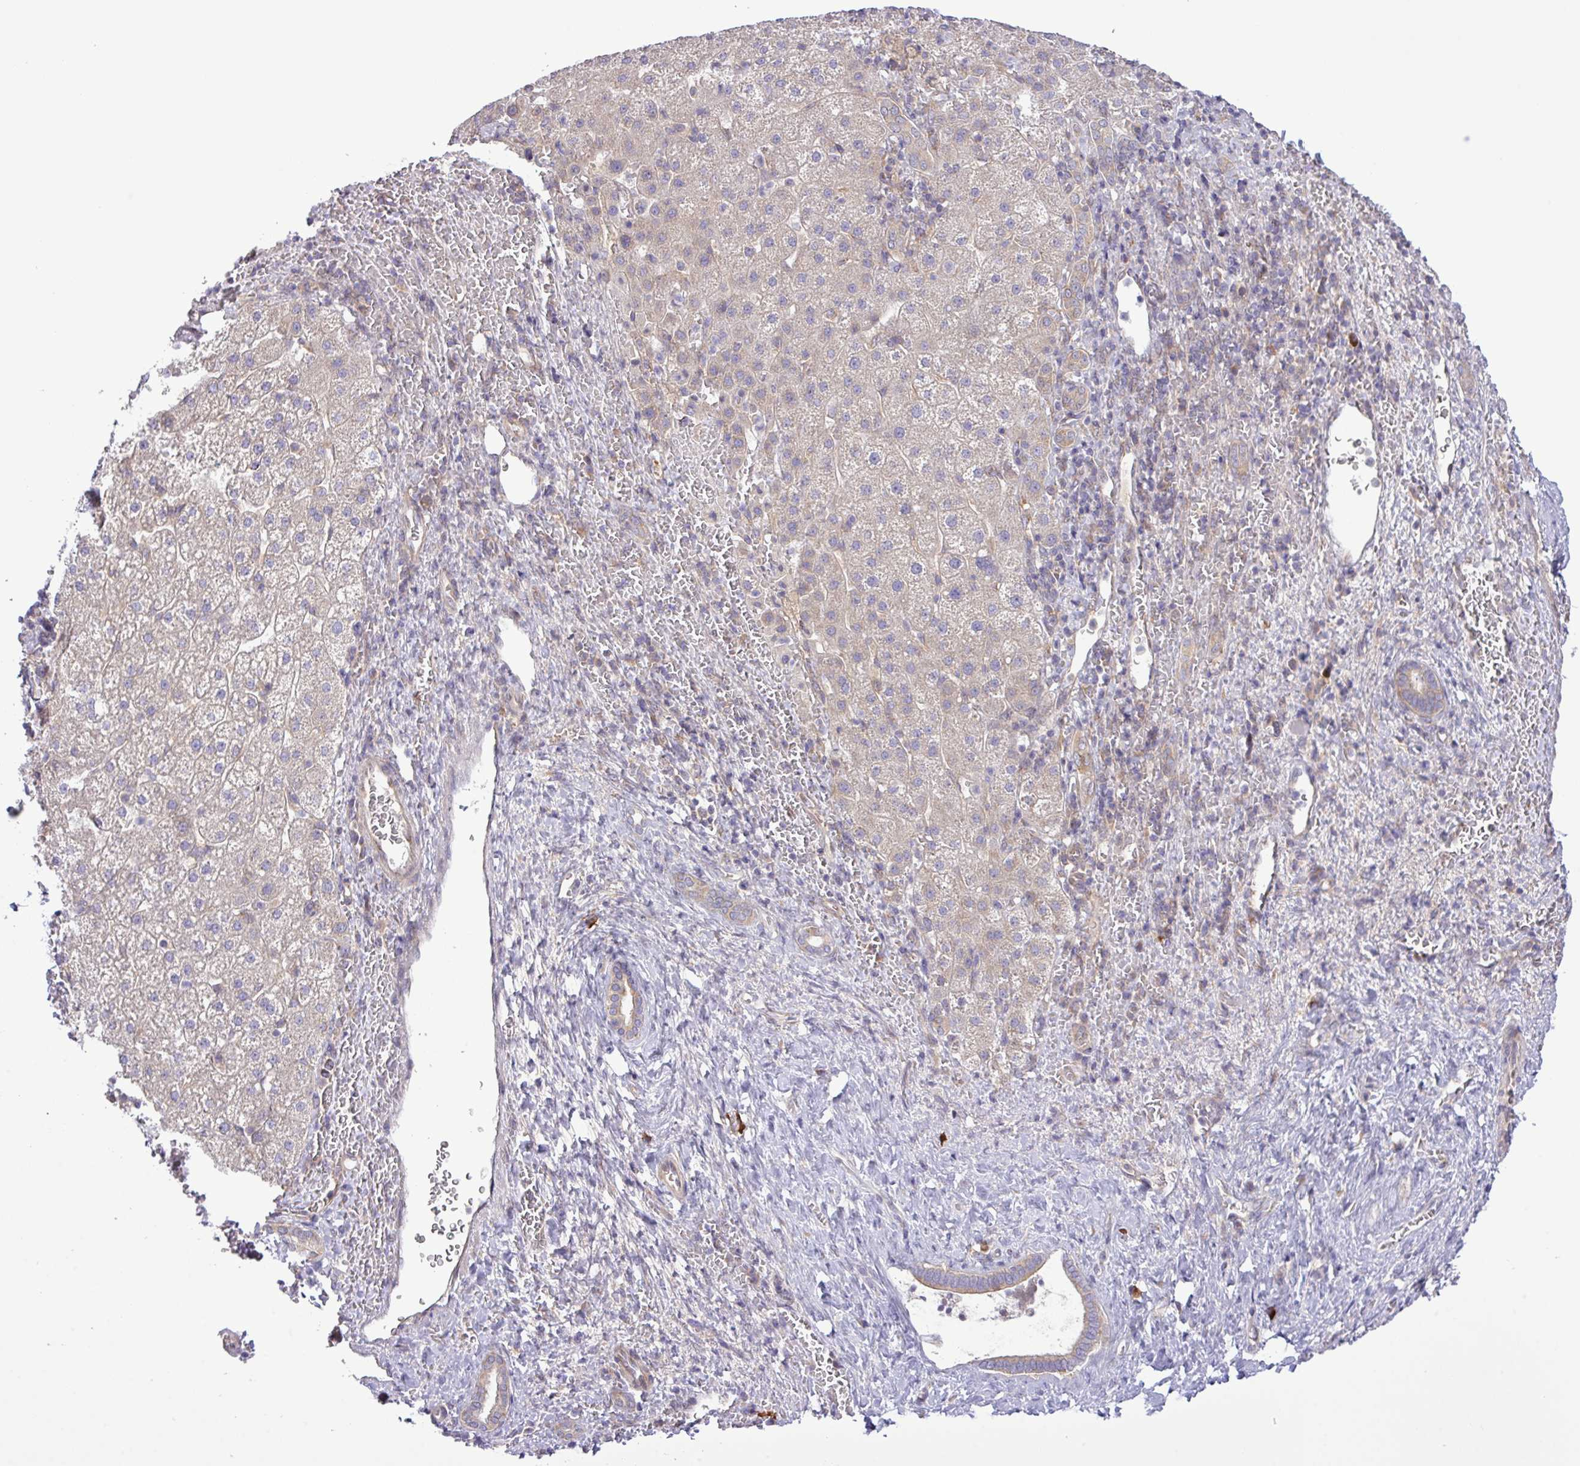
{"staining": {"intensity": "weak", "quantity": "<25%", "location": "cytoplasmic/membranous"}, "tissue": "liver cancer", "cell_type": "Tumor cells", "image_type": "cancer", "snomed": [{"axis": "morphology", "description": "Carcinoma, Hepatocellular, NOS"}, {"axis": "topography", "description": "Liver"}], "caption": "The photomicrograph demonstrates no significant expression in tumor cells of liver cancer. (DAB immunohistochemistry, high magnification).", "gene": "FAM222B", "patient": {"sex": "male", "age": 57}}